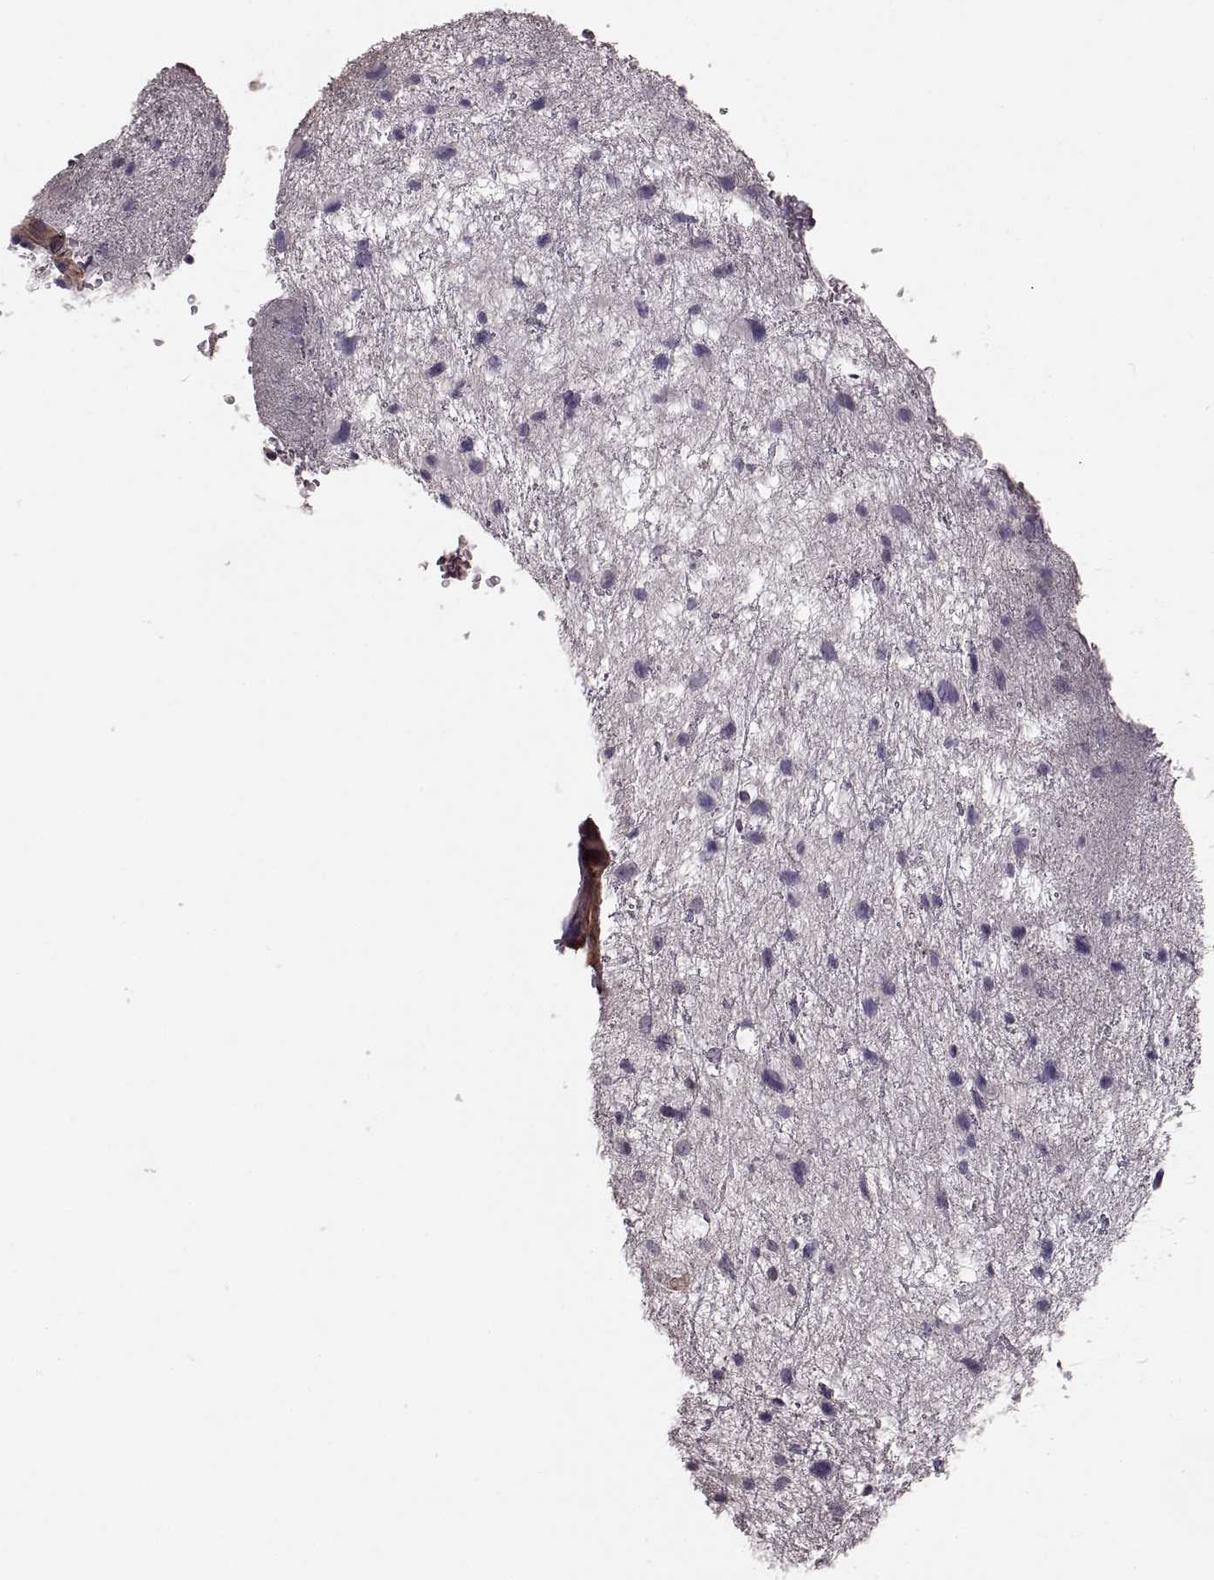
{"staining": {"intensity": "negative", "quantity": "none", "location": "none"}, "tissue": "glioma", "cell_type": "Tumor cells", "image_type": "cancer", "snomed": [{"axis": "morphology", "description": "Glioma, malignant, Low grade"}, {"axis": "topography", "description": "Brain"}], "caption": "Glioma was stained to show a protein in brown. There is no significant positivity in tumor cells.", "gene": "SLC22A18", "patient": {"sex": "female", "age": 32}}